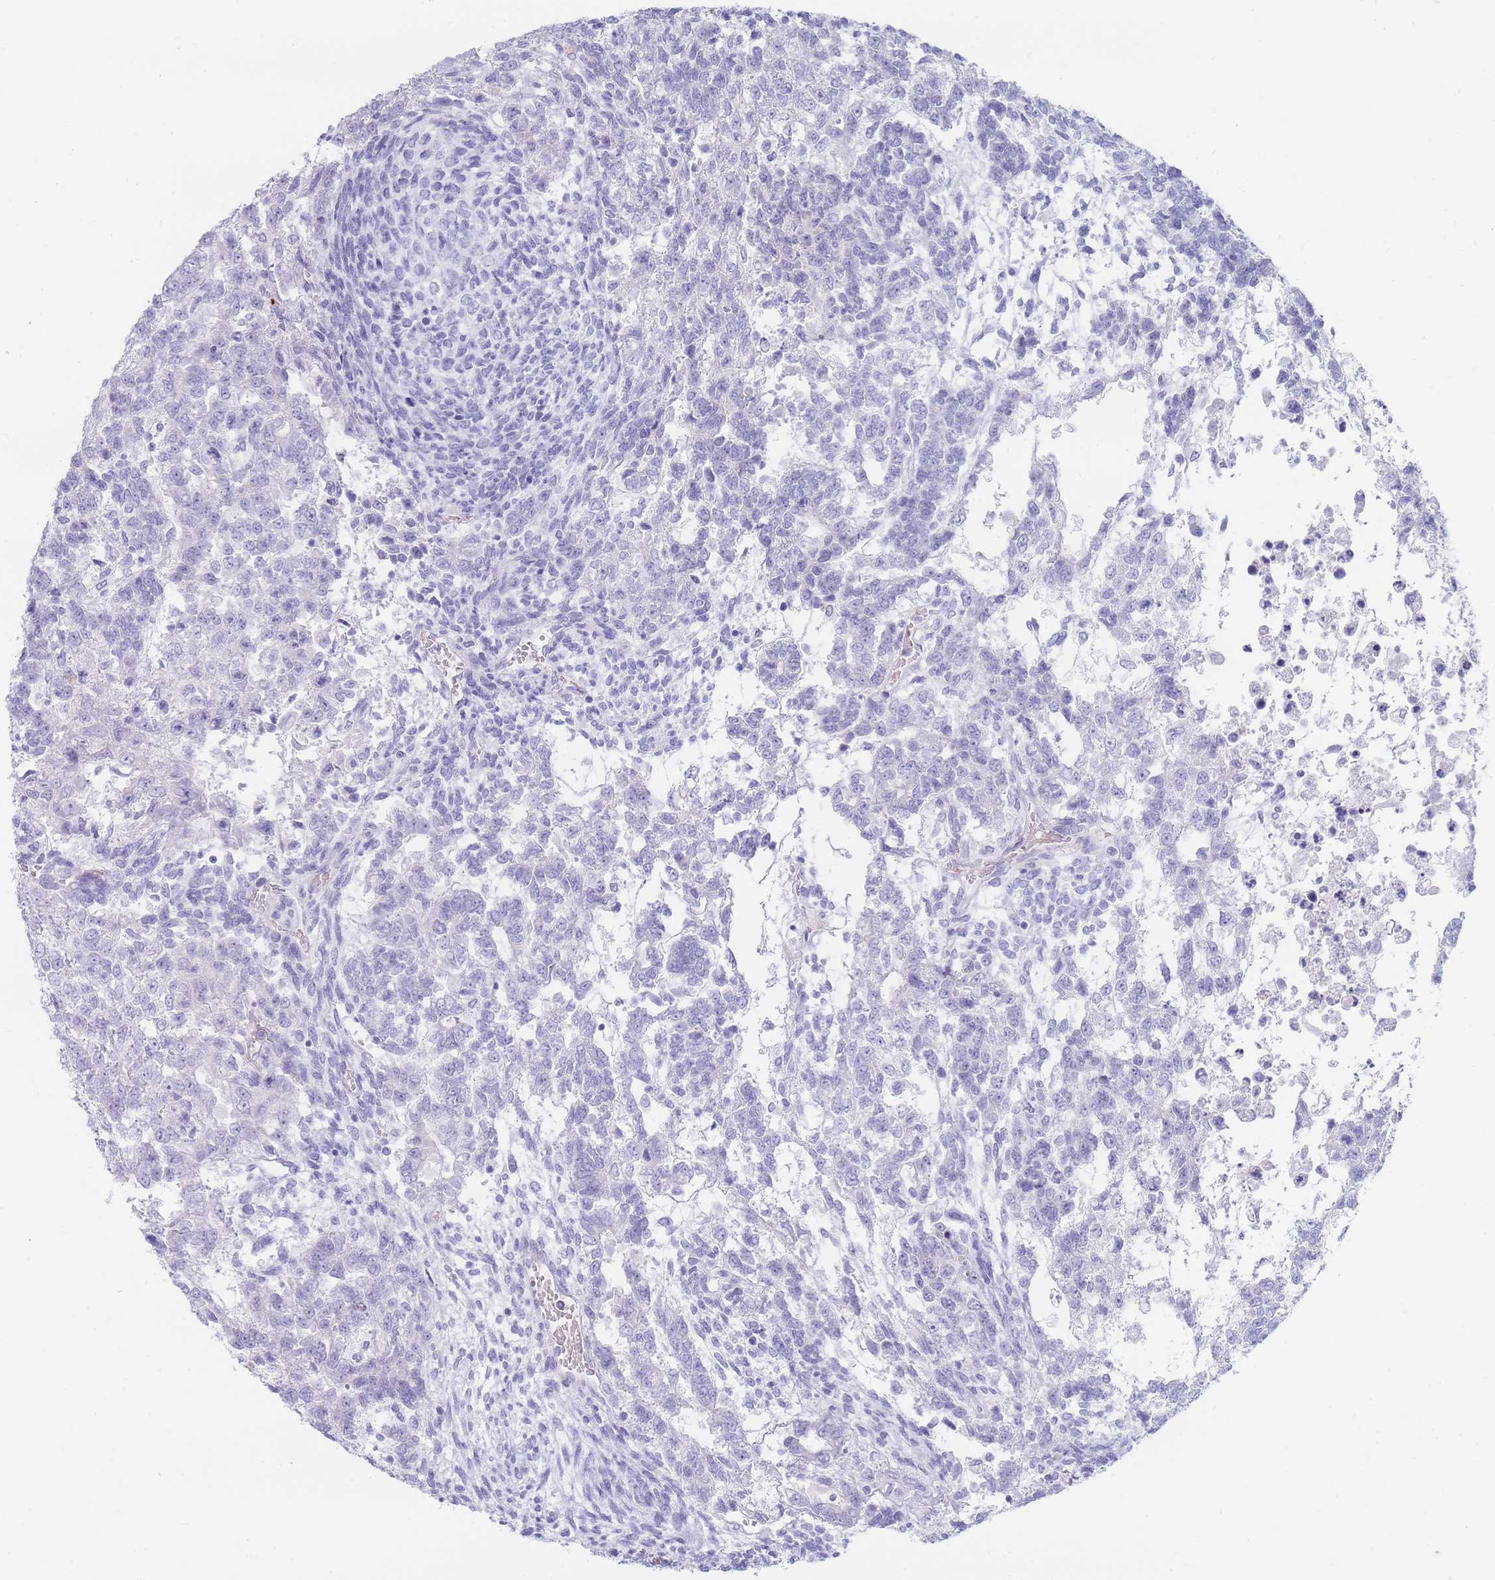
{"staining": {"intensity": "negative", "quantity": "none", "location": "none"}, "tissue": "testis cancer", "cell_type": "Tumor cells", "image_type": "cancer", "snomed": [{"axis": "morphology", "description": "Carcinoma, Embryonal, NOS"}, {"axis": "topography", "description": "Testis"}], "caption": "The IHC photomicrograph has no significant positivity in tumor cells of testis embryonal carcinoma tissue.", "gene": "HBG2", "patient": {"sex": "male", "age": 23}}